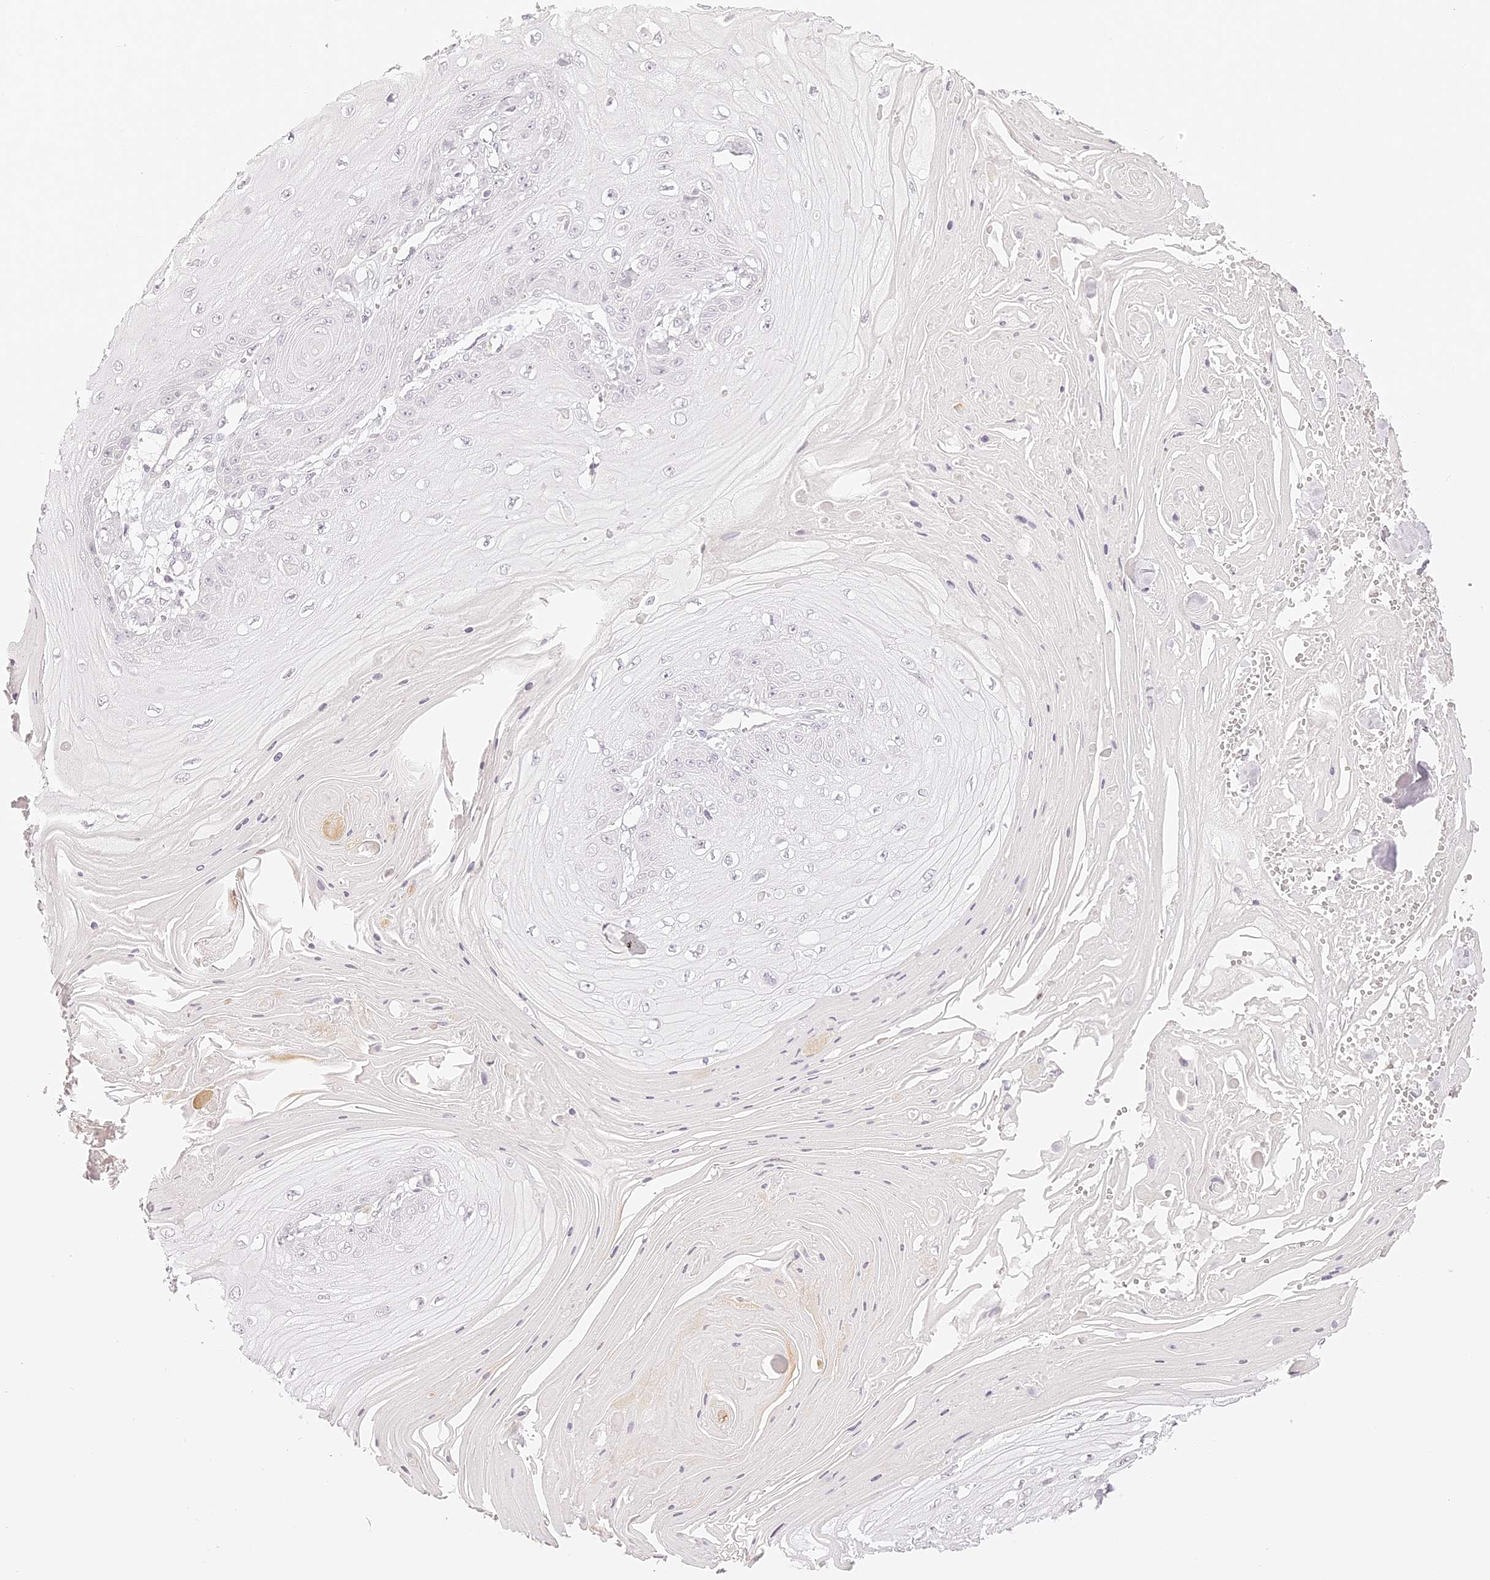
{"staining": {"intensity": "negative", "quantity": "none", "location": "none"}, "tissue": "skin cancer", "cell_type": "Tumor cells", "image_type": "cancer", "snomed": [{"axis": "morphology", "description": "Squamous cell carcinoma, NOS"}, {"axis": "topography", "description": "Skin"}], "caption": "Skin cancer stained for a protein using immunohistochemistry shows no staining tumor cells.", "gene": "TRIM45", "patient": {"sex": "male", "age": 74}}